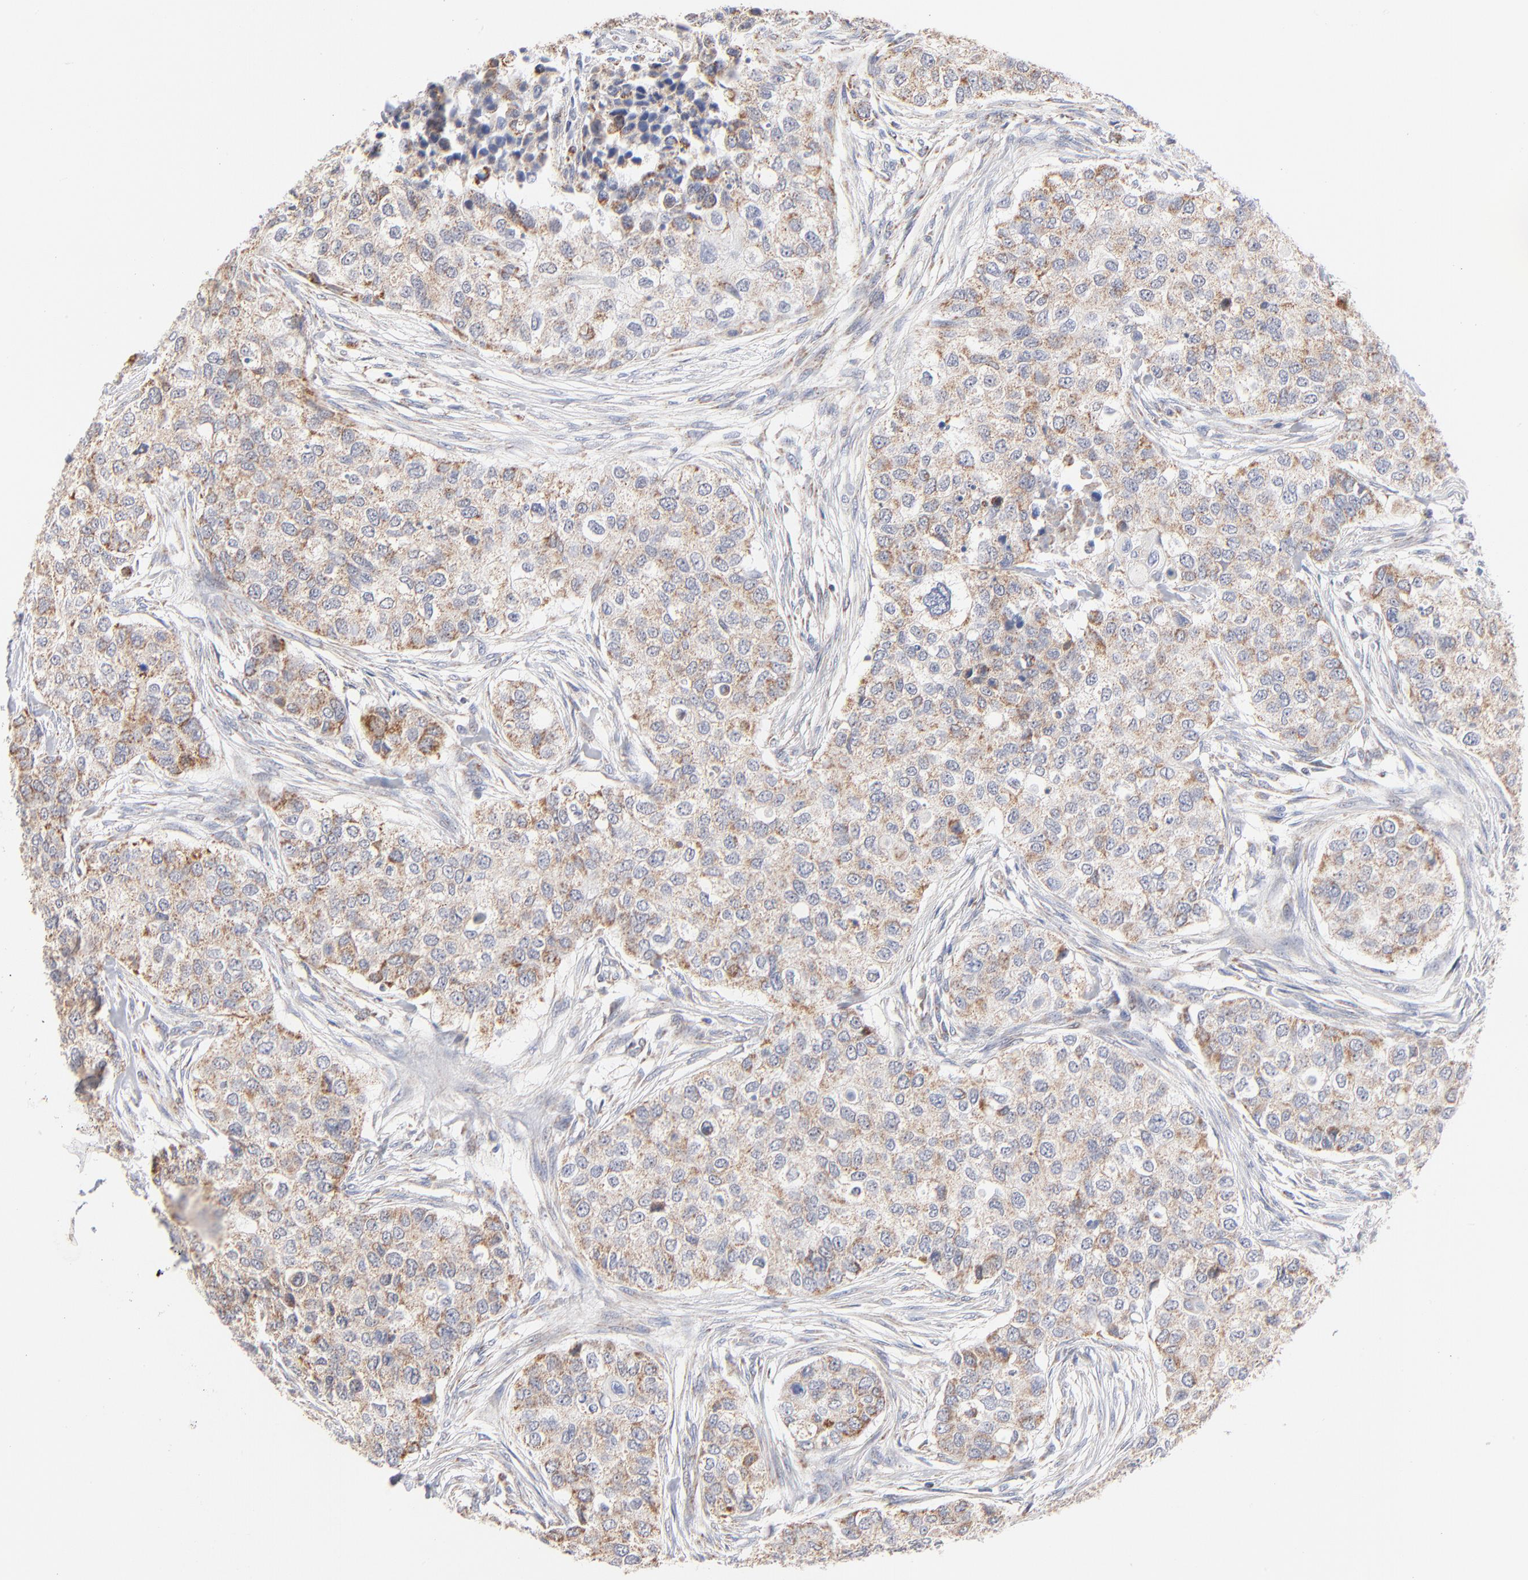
{"staining": {"intensity": "moderate", "quantity": ">75%", "location": "cytoplasmic/membranous"}, "tissue": "breast cancer", "cell_type": "Tumor cells", "image_type": "cancer", "snomed": [{"axis": "morphology", "description": "Normal tissue, NOS"}, {"axis": "morphology", "description": "Duct carcinoma"}, {"axis": "topography", "description": "Breast"}], "caption": "Immunohistochemistry (IHC) (DAB) staining of human intraductal carcinoma (breast) shows moderate cytoplasmic/membranous protein staining in about >75% of tumor cells.", "gene": "MRPL58", "patient": {"sex": "female", "age": 49}}